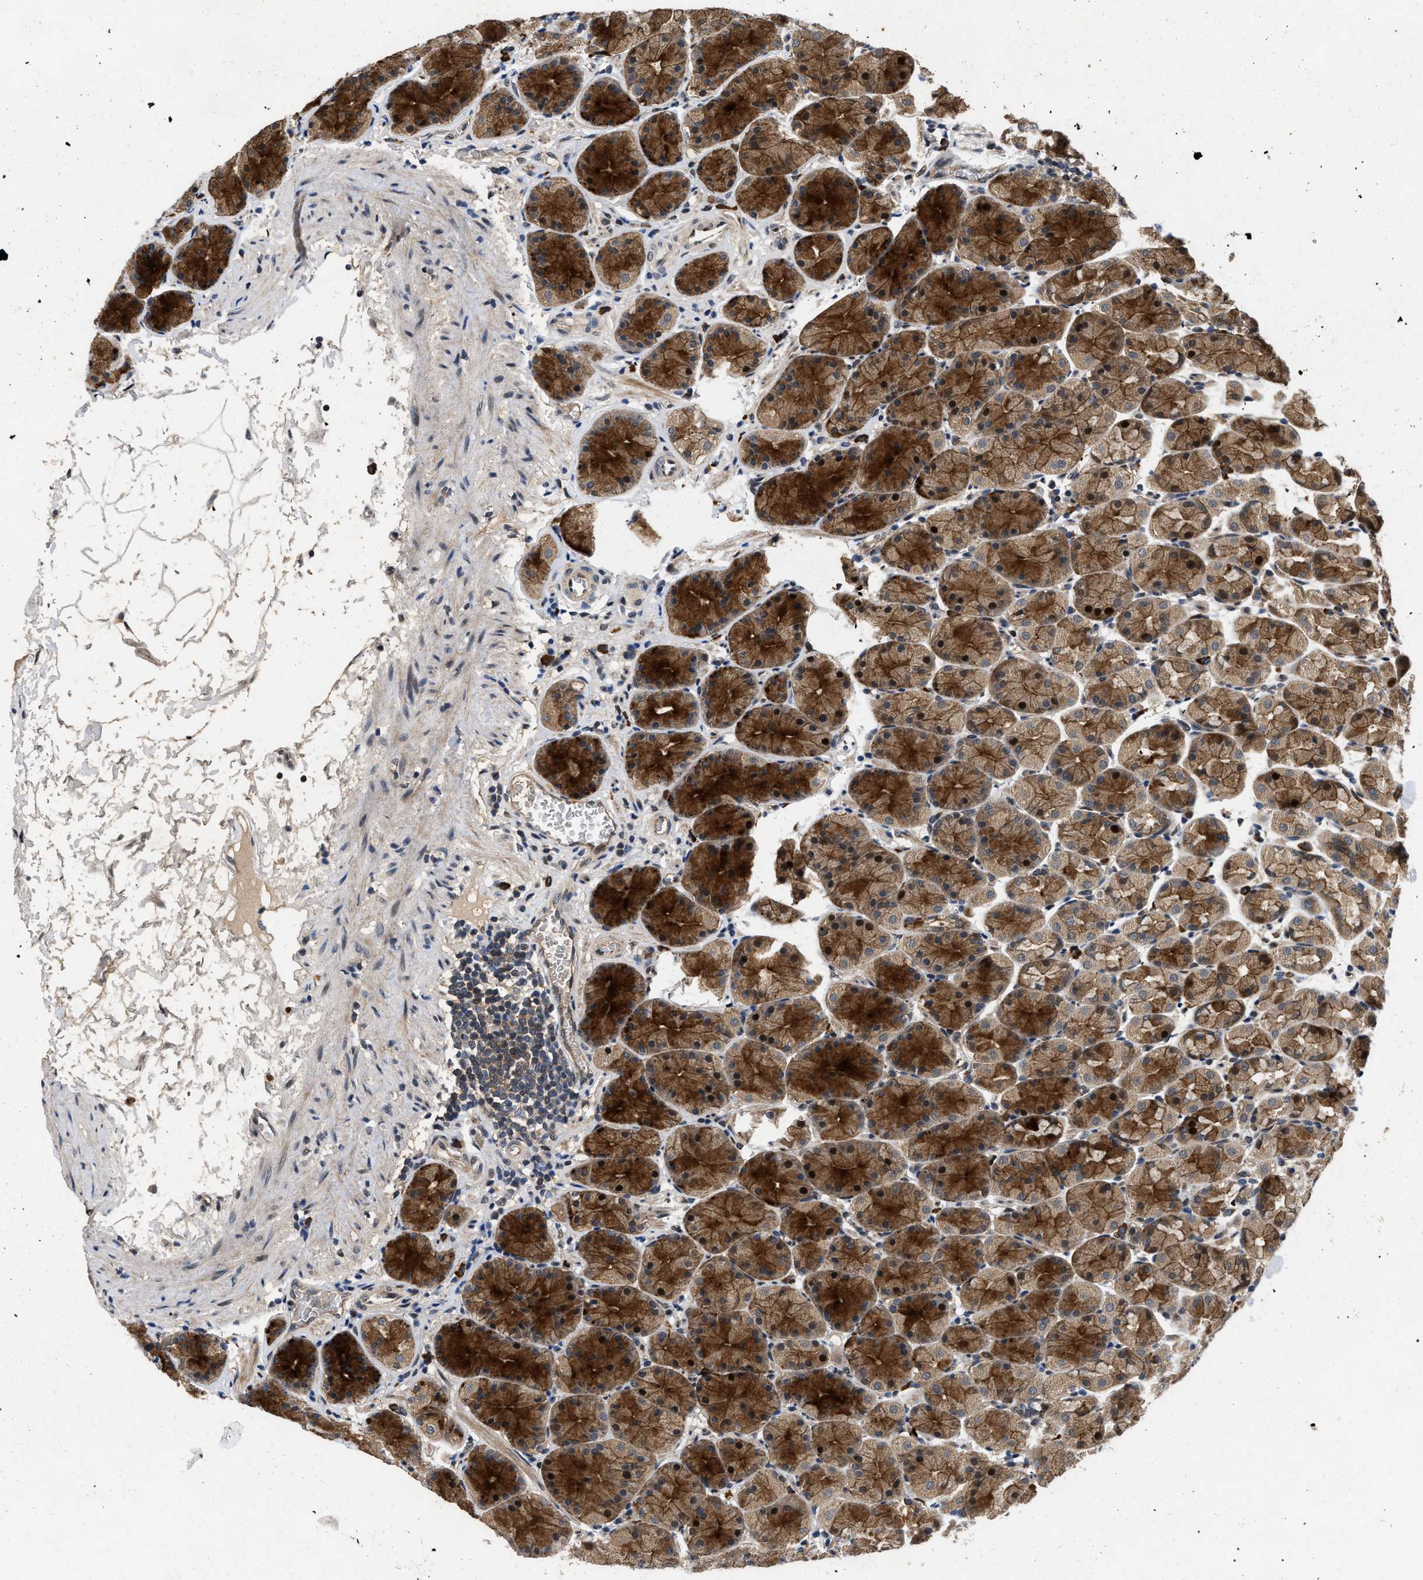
{"staining": {"intensity": "strong", "quantity": ">75%", "location": "cytoplasmic/membranous"}, "tissue": "stomach", "cell_type": "Glandular cells", "image_type": "normal", "snomed": [{"axis": "morphology", "description": "Normal tissue, NOS"}, {"axis": "topography", "description": "Stomach"}], "caption": "Stomach stained for a protein demonstrates strong cytoplasmic/membranous positivity in glandular cells. The protein is stained brown, and the nuclei are stained in blue (DAB IHC with brightfield microscopy, high magnification).", "gene": "PRDM14", "patient": {"sex": "male", "age": 42}}